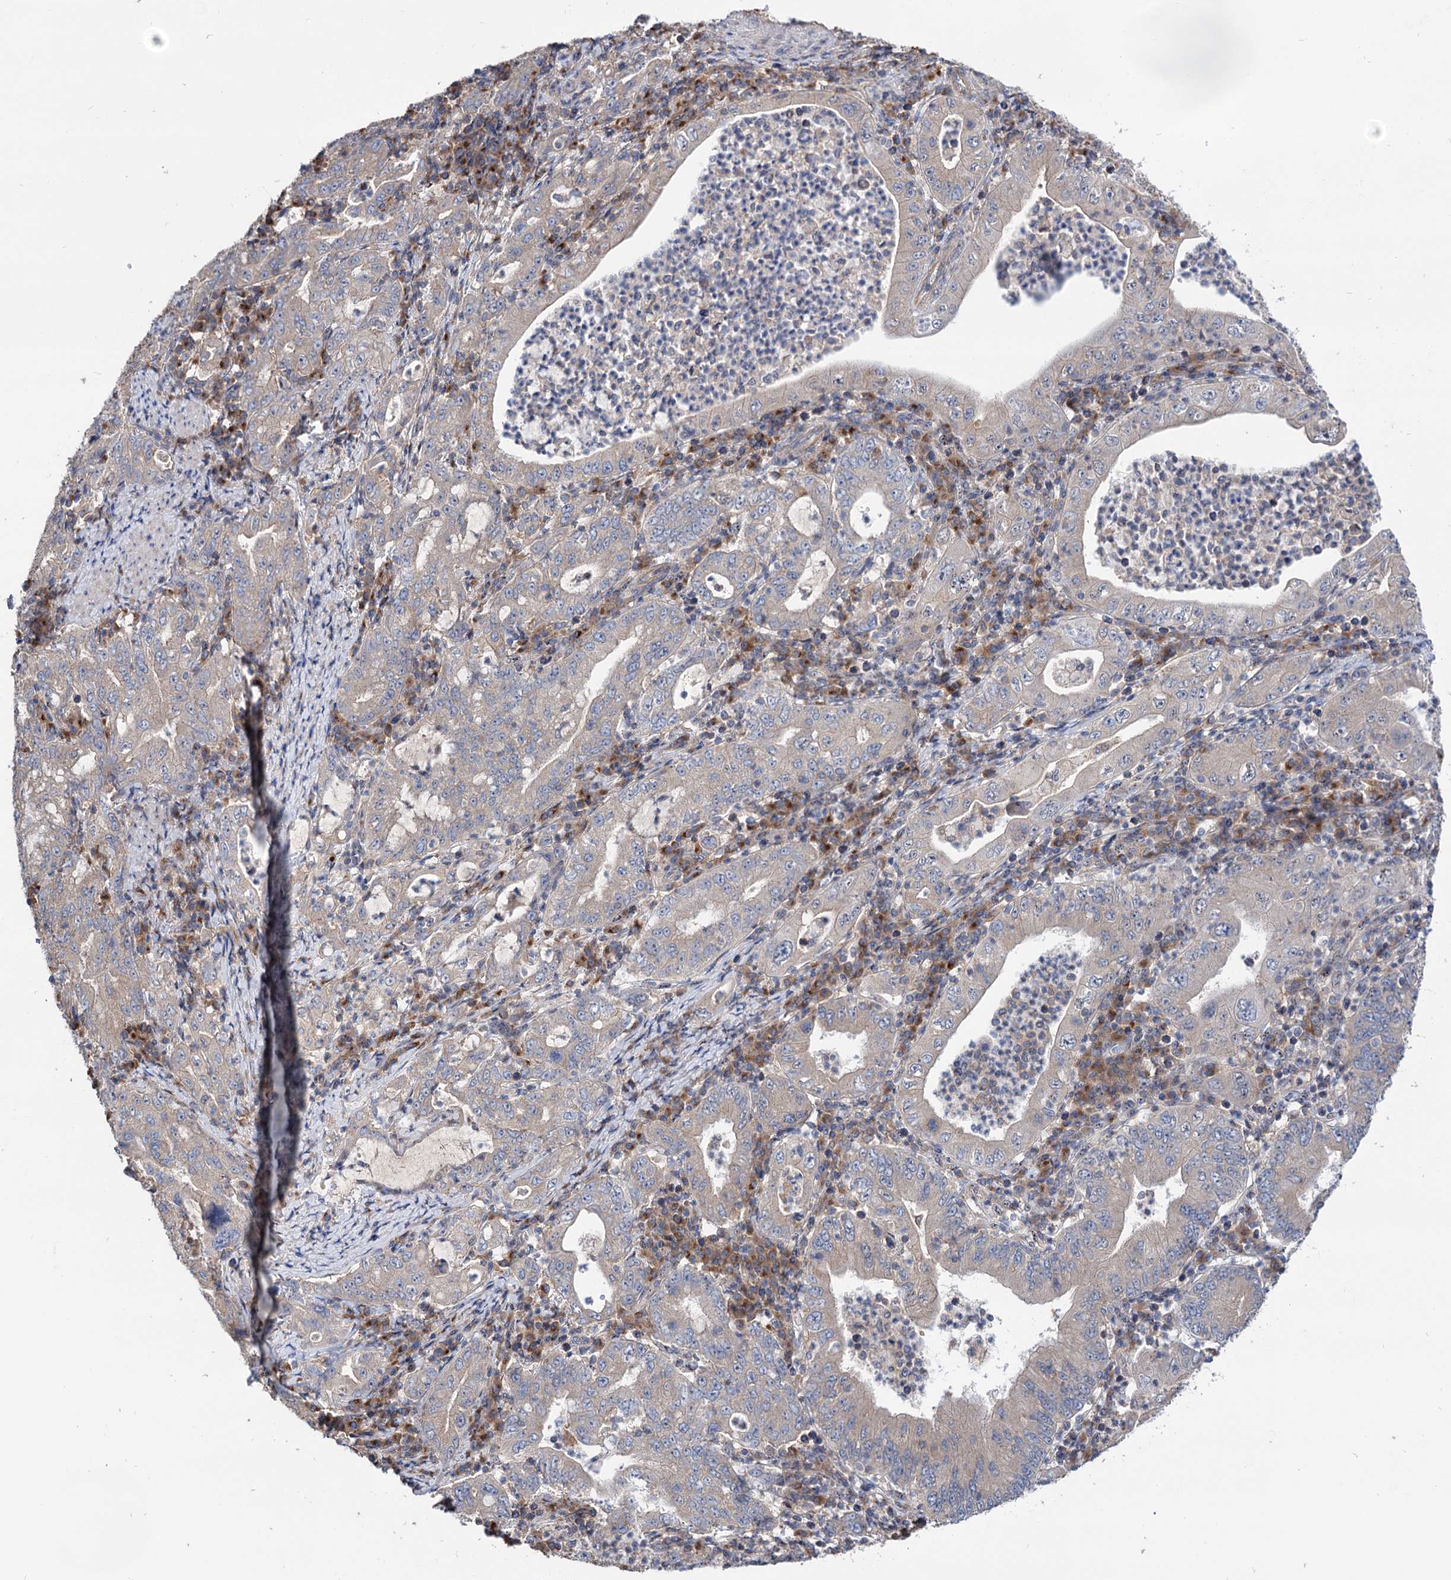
{"staining": {"intensity": "weak", "quantity": "<25%", "location": "cytoplasmic/membranous"}, "tissue": "stomach cancer", "cell_type": "Tumor cells", "image_type": "cancer", "snomed": [{"axis": "morphology", "description": "Normal tissue, NOS"}, {"axis": "morphology", "description": "Adenocarcinoma, NOS"}, {"axis": "topography", "description": "Esophagus"}, {"axis": "topography", "description": "Stomach, upper"}, {"axis": "topography", "description": "Peripheral nerve tissue"}], "caption": "Immunohistochemical staining of human stomach cancer (adenocarcinoma) displays no significant staining in tumor cells.", "gene": "SEC24A", "patient": {"sex": "male", "age": 62}}